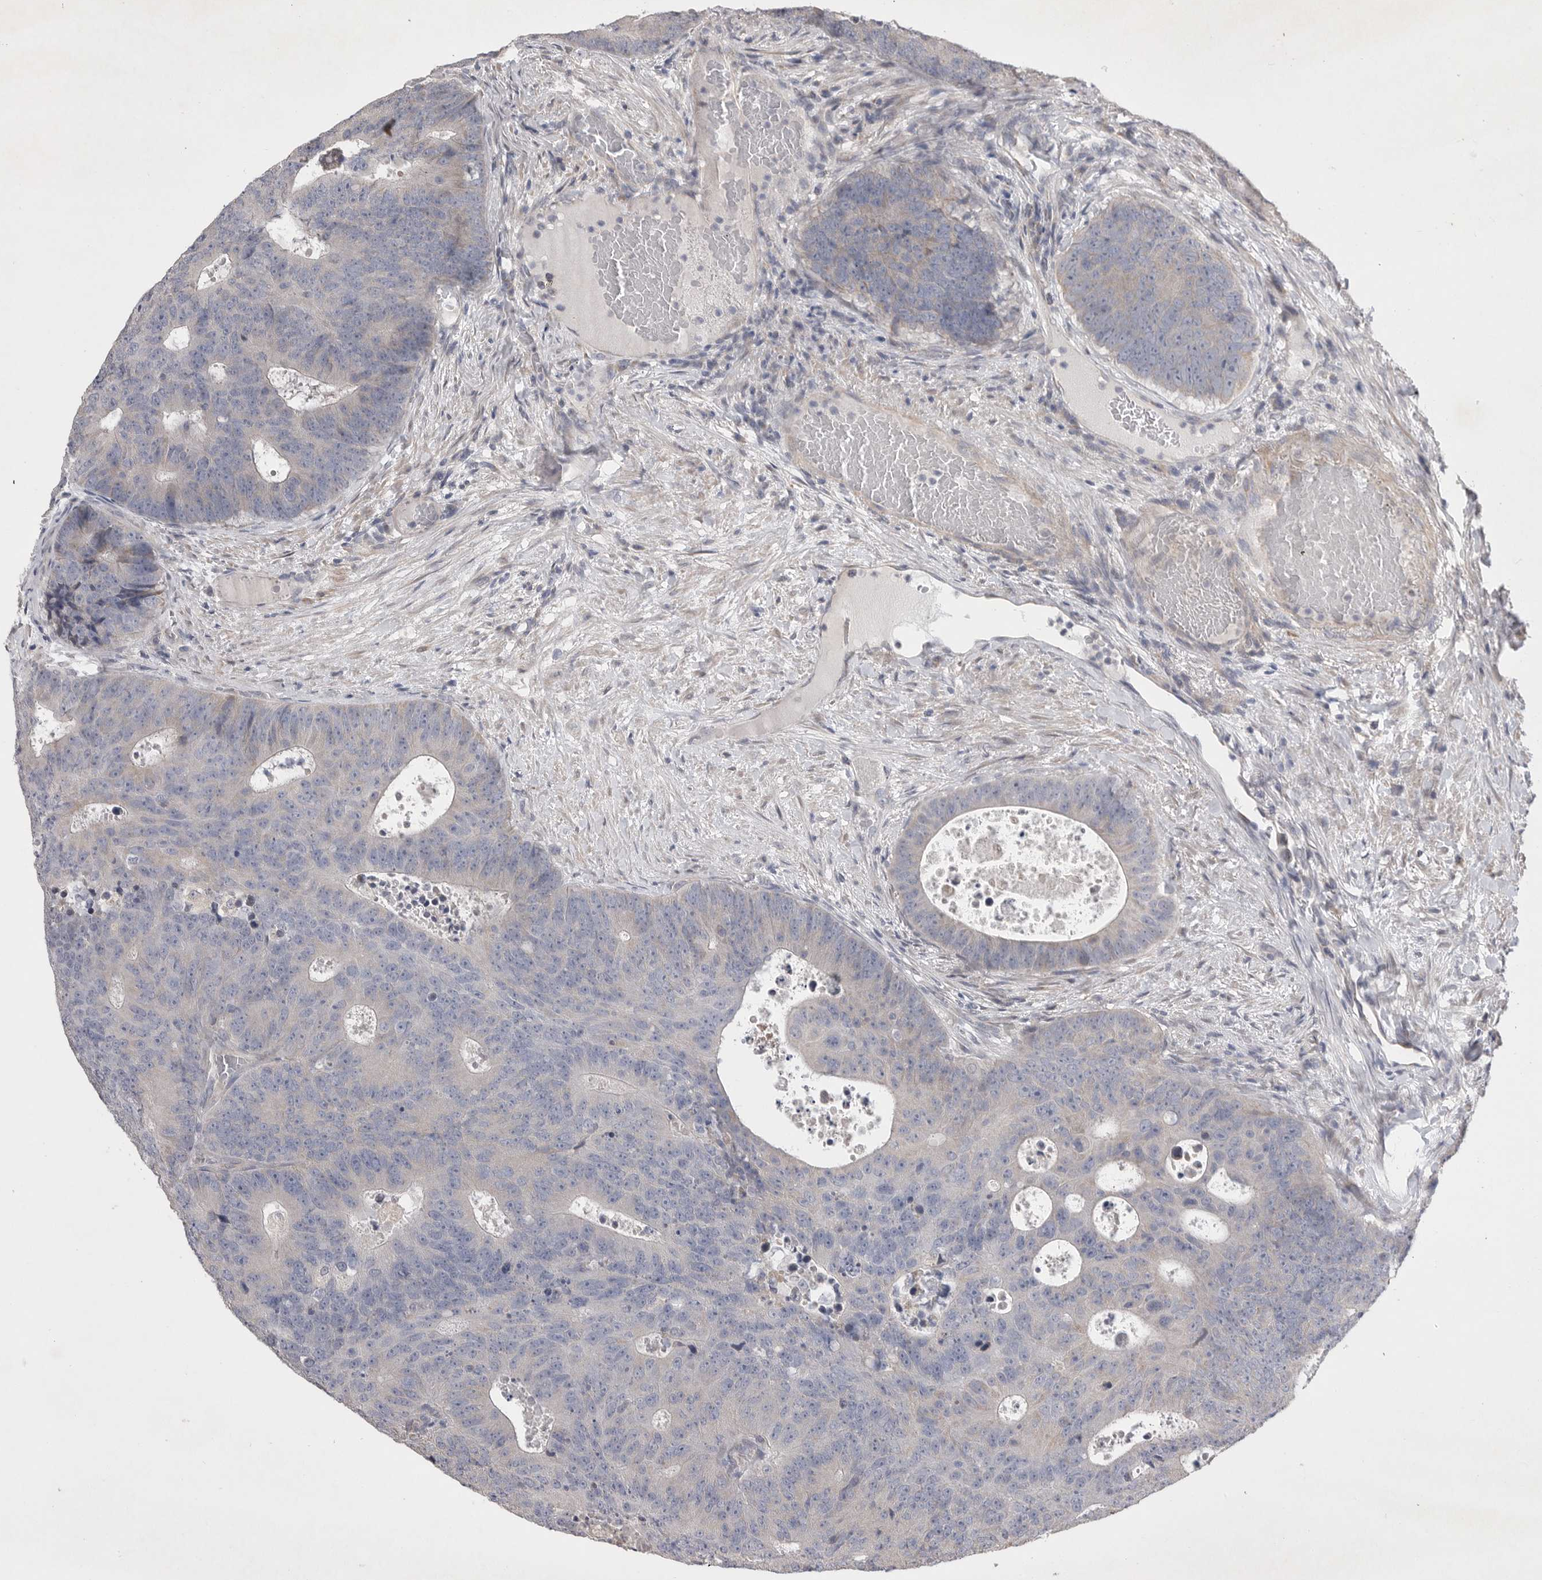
{"staining": {"intensity": "negative", "quantity": "none", "location": "none"}, "tissue": "colorectal cancer", "cell_type": "Tumor cells", "image_type": "cancer", "snomed": [{"axis": "morphology", "description": "Adenocarcinoma, NOS"}, {"axis": "topography", "description": "Colon"}], "caption": "Immunohistochemistry micrograph of colorectal adenocarcinoma stained for a protein (brown), which reveals no positivity in tumor cells.", "gene": "EDEM3", "patient": {"sex": "male", "age": 87}}